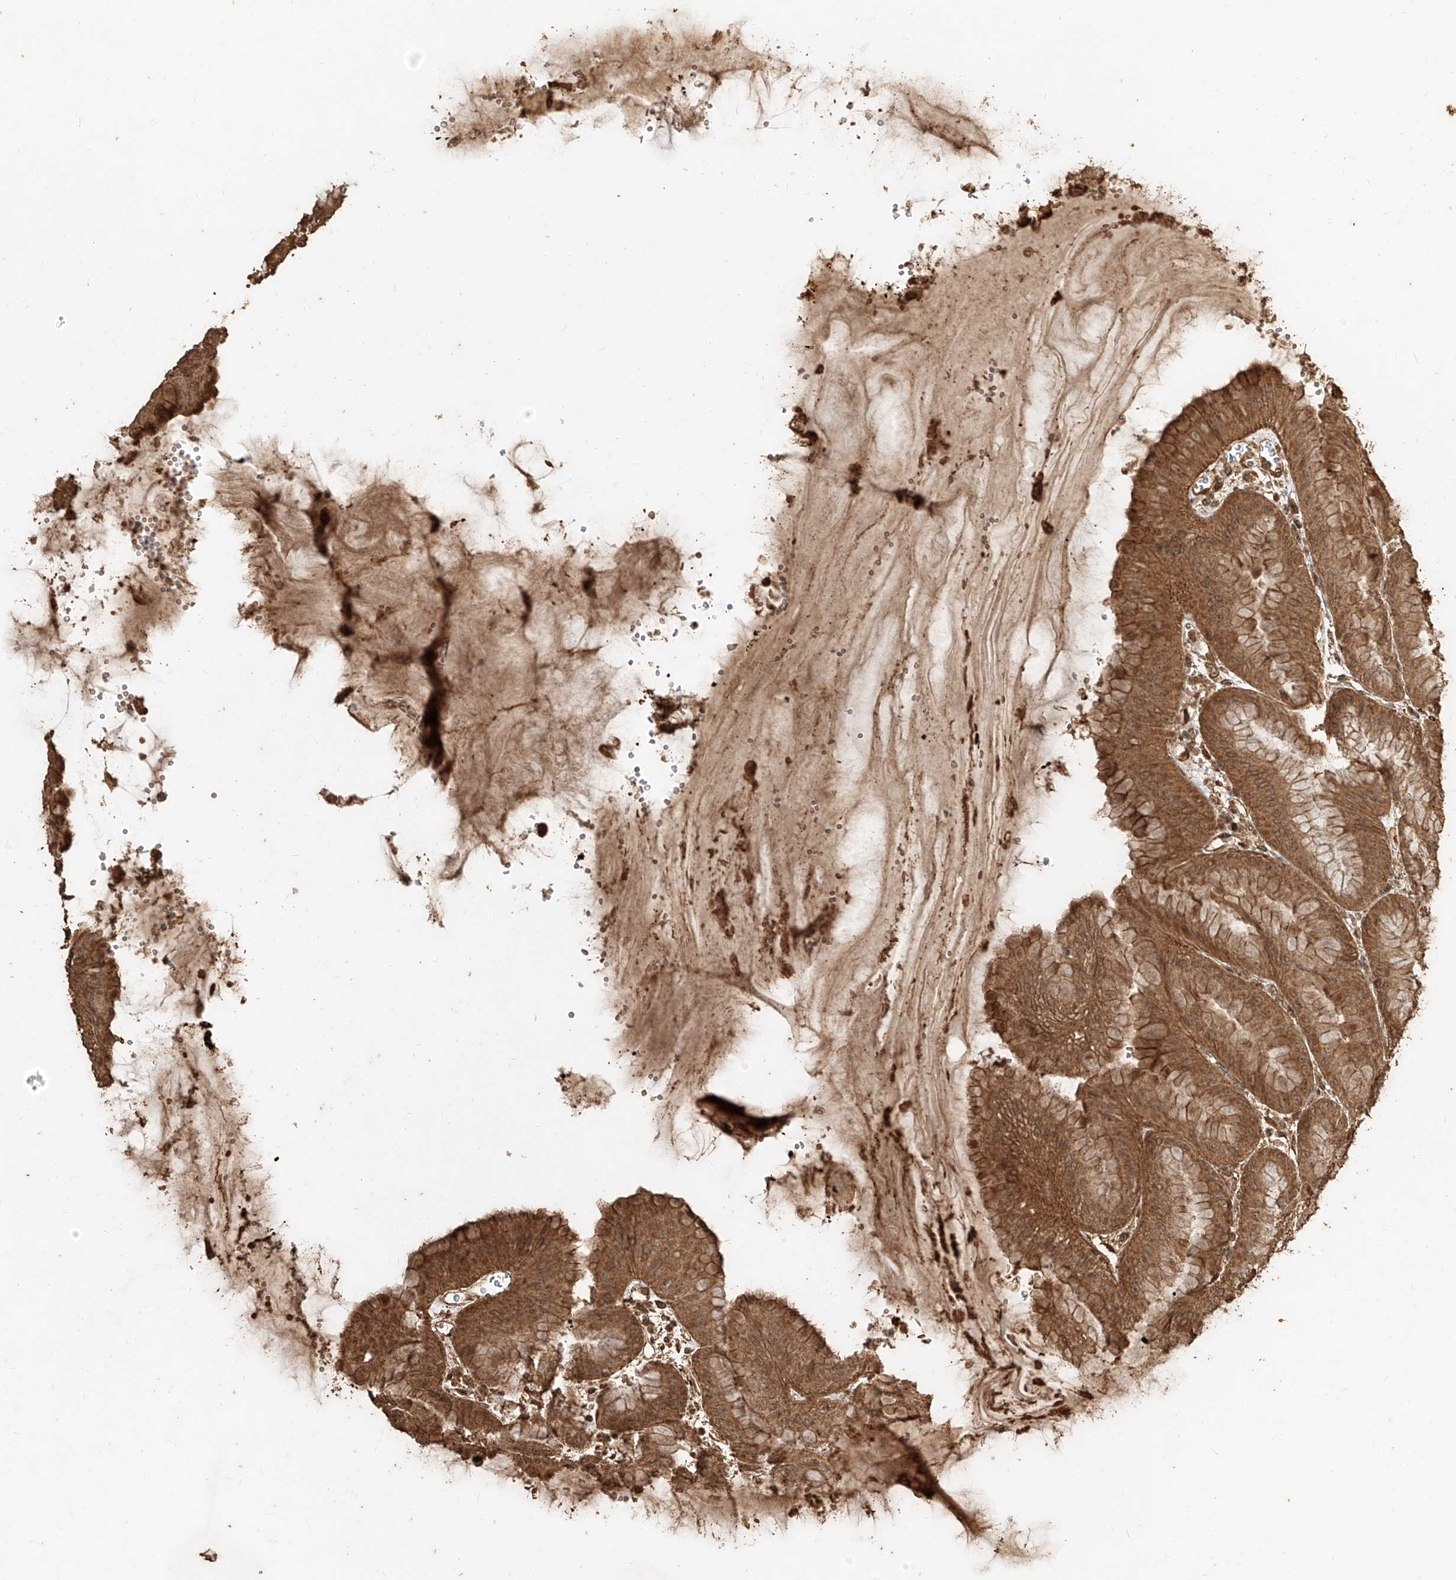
{"staining": {"intensity": "strong", "quantity": ">75%", "location": "cytoplasmic/membranous,nuclear"}, "tissue": "stomach", "cell_type": "Glandular cells", "image_type": "normal", "snomed": [{"axis": "morphology", "description": "Normal tissue, NOS"}, {"axis": "topography", "description": "Stomach, lower"}], "caption": "IHC photomicrograph of unremarkable stomach stained for a protein (brown), which shows high levels of strong cytoplasmic/membranous,nuclear staining in approximately >75% of glandular cells.", "gene": "ZNF660", "patient": {"sex": "male", "age": 71}}